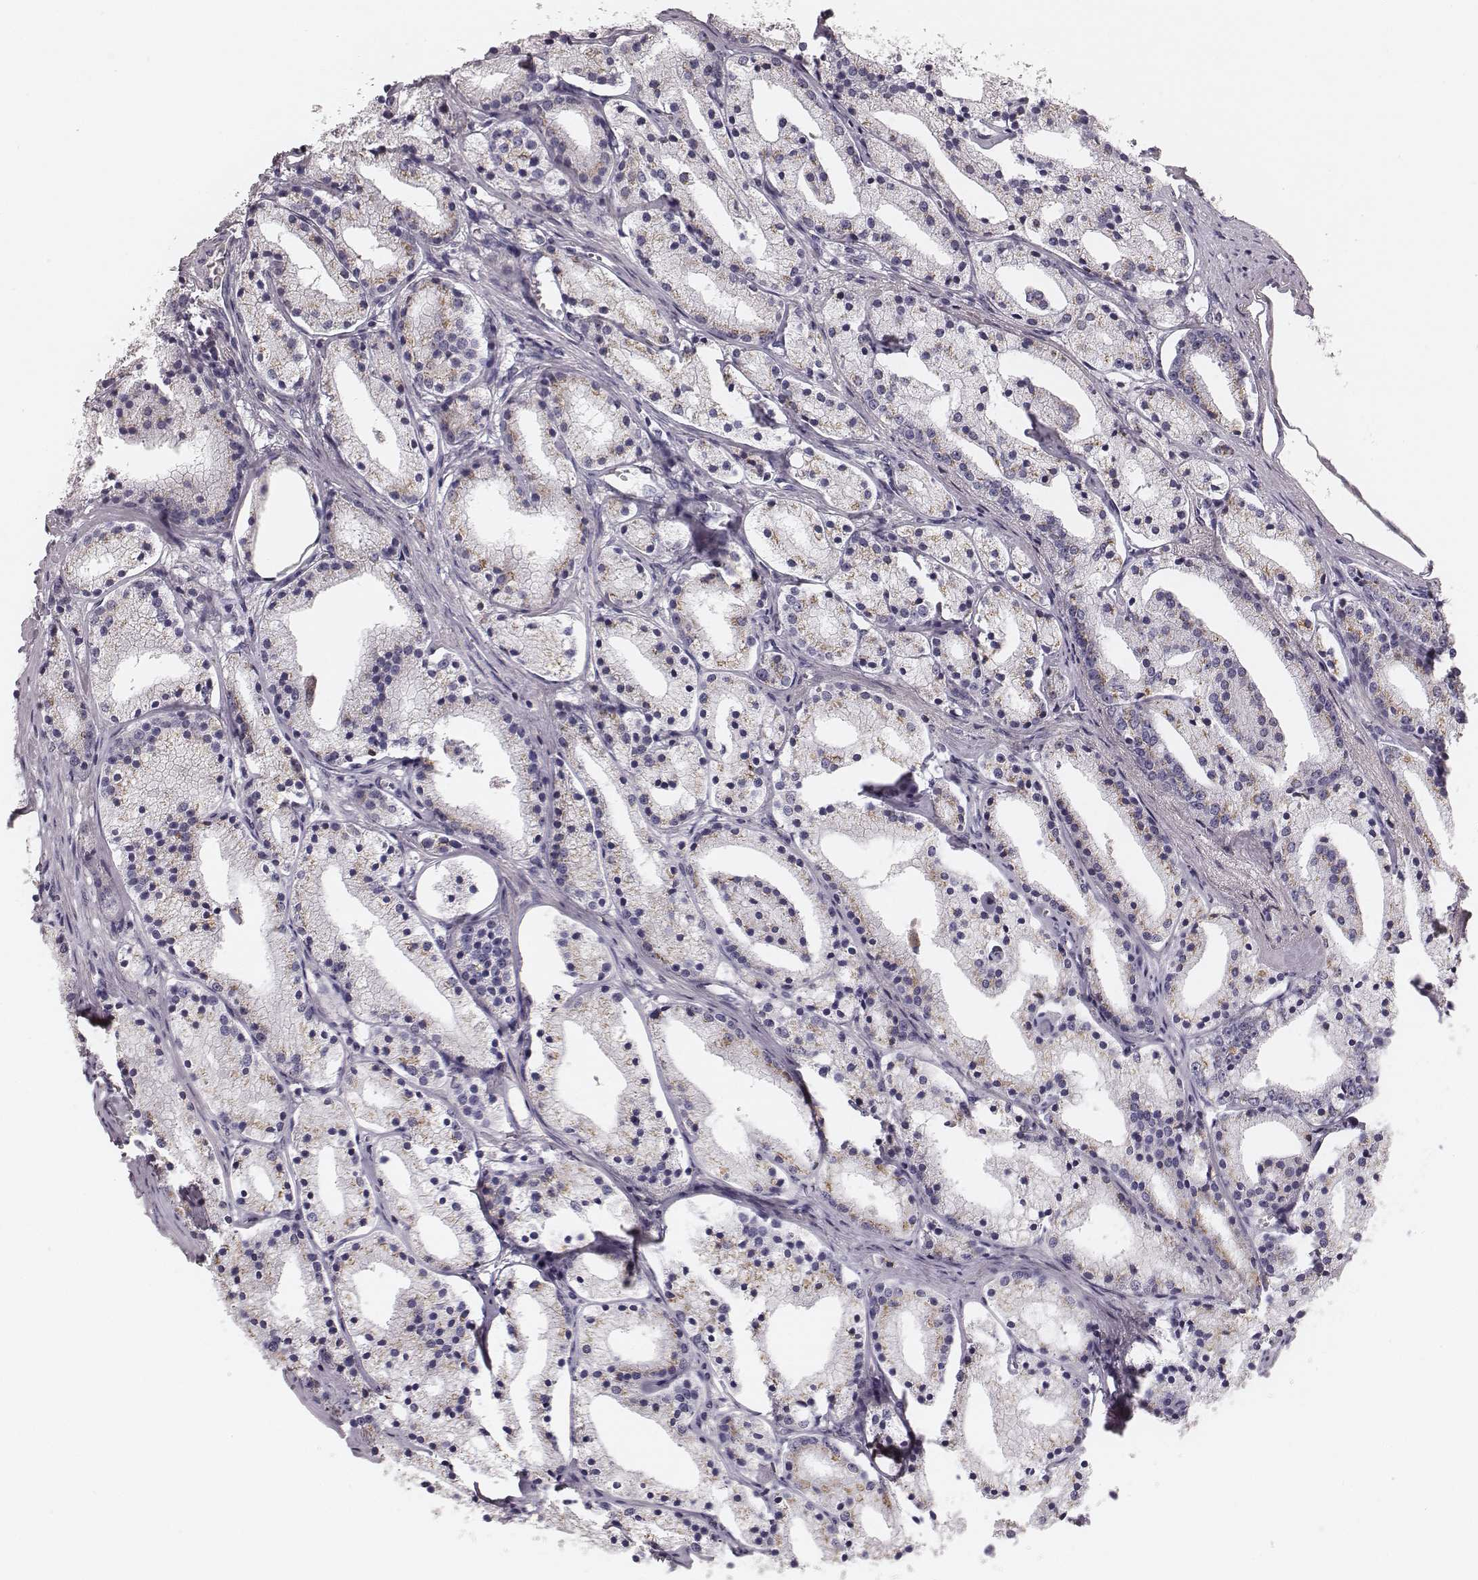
{"staining": {"intensity": "moderate", "quantity": "25%-75%", "location": "cytoplasmic/membranous"}, "tissue": "prostate cancer", "cell_type": "Tumor cells", "image_type": "cancer", "snomed": [{"axis": "morphology", "description": "Adenocarcinoma, NOS"}, {"axis": "topography", "description": "Prostate"}], "caption": "Immunohistochemistry image of neoplastic tissue: human adenocarcinoma (prostate) stained using immunohistochemistry (IHC) reveals medium levels of moderate protein expression localized specifically in the cytoplasmic/membranous of tumor cells, appearing as a cytoplasmic/membranous brown color.", "gene": "SDCBP2", "patient": {"sex": "male", "age": 69}}